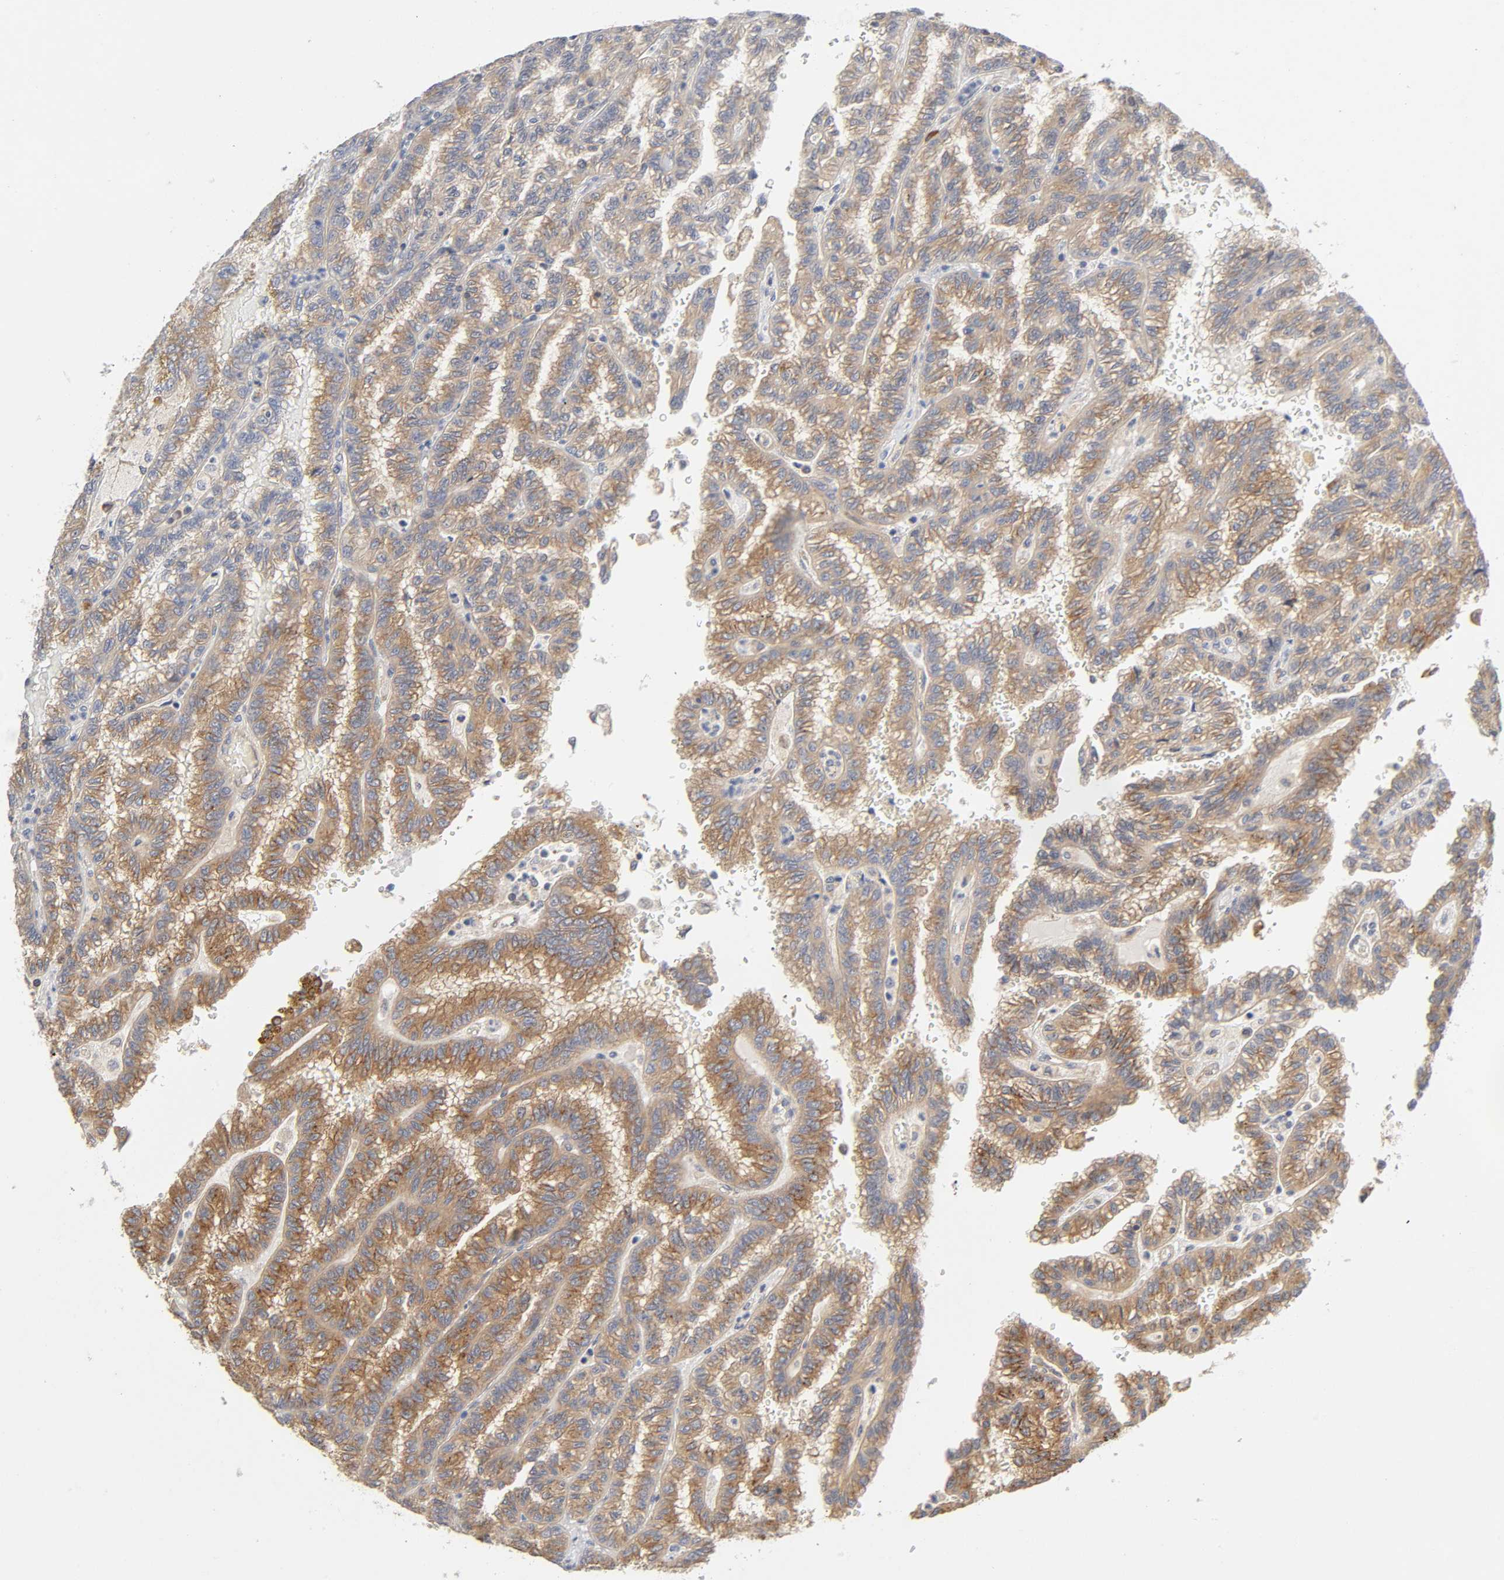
{"staining": {"intensity": "moderate", "quantity": ">75%", "location": "cytoplasmic/membranous"}, "tissue": "renal cancer", "cell_type": "Tumor cells", "image_type": "cancer", "snomed": [{"axis": "morphology", "description": "Inflammation, NOS"}, {"axis": "morphology", "description": "Adenocarcinoma, NOS"}, {"axis": "topography", "description": "Kidney"}], "caption": "Adenocarcinoma (renal) stained with DAB (3,3'-diaminobenzidine) immunohistochemistry (IHC) reveals medium levels of moderate cytoplasmic/membranous staining in about >75% of tumor cells.", "gene": "SCHIP1", "patient": {"sex": "male", "age": 68}}